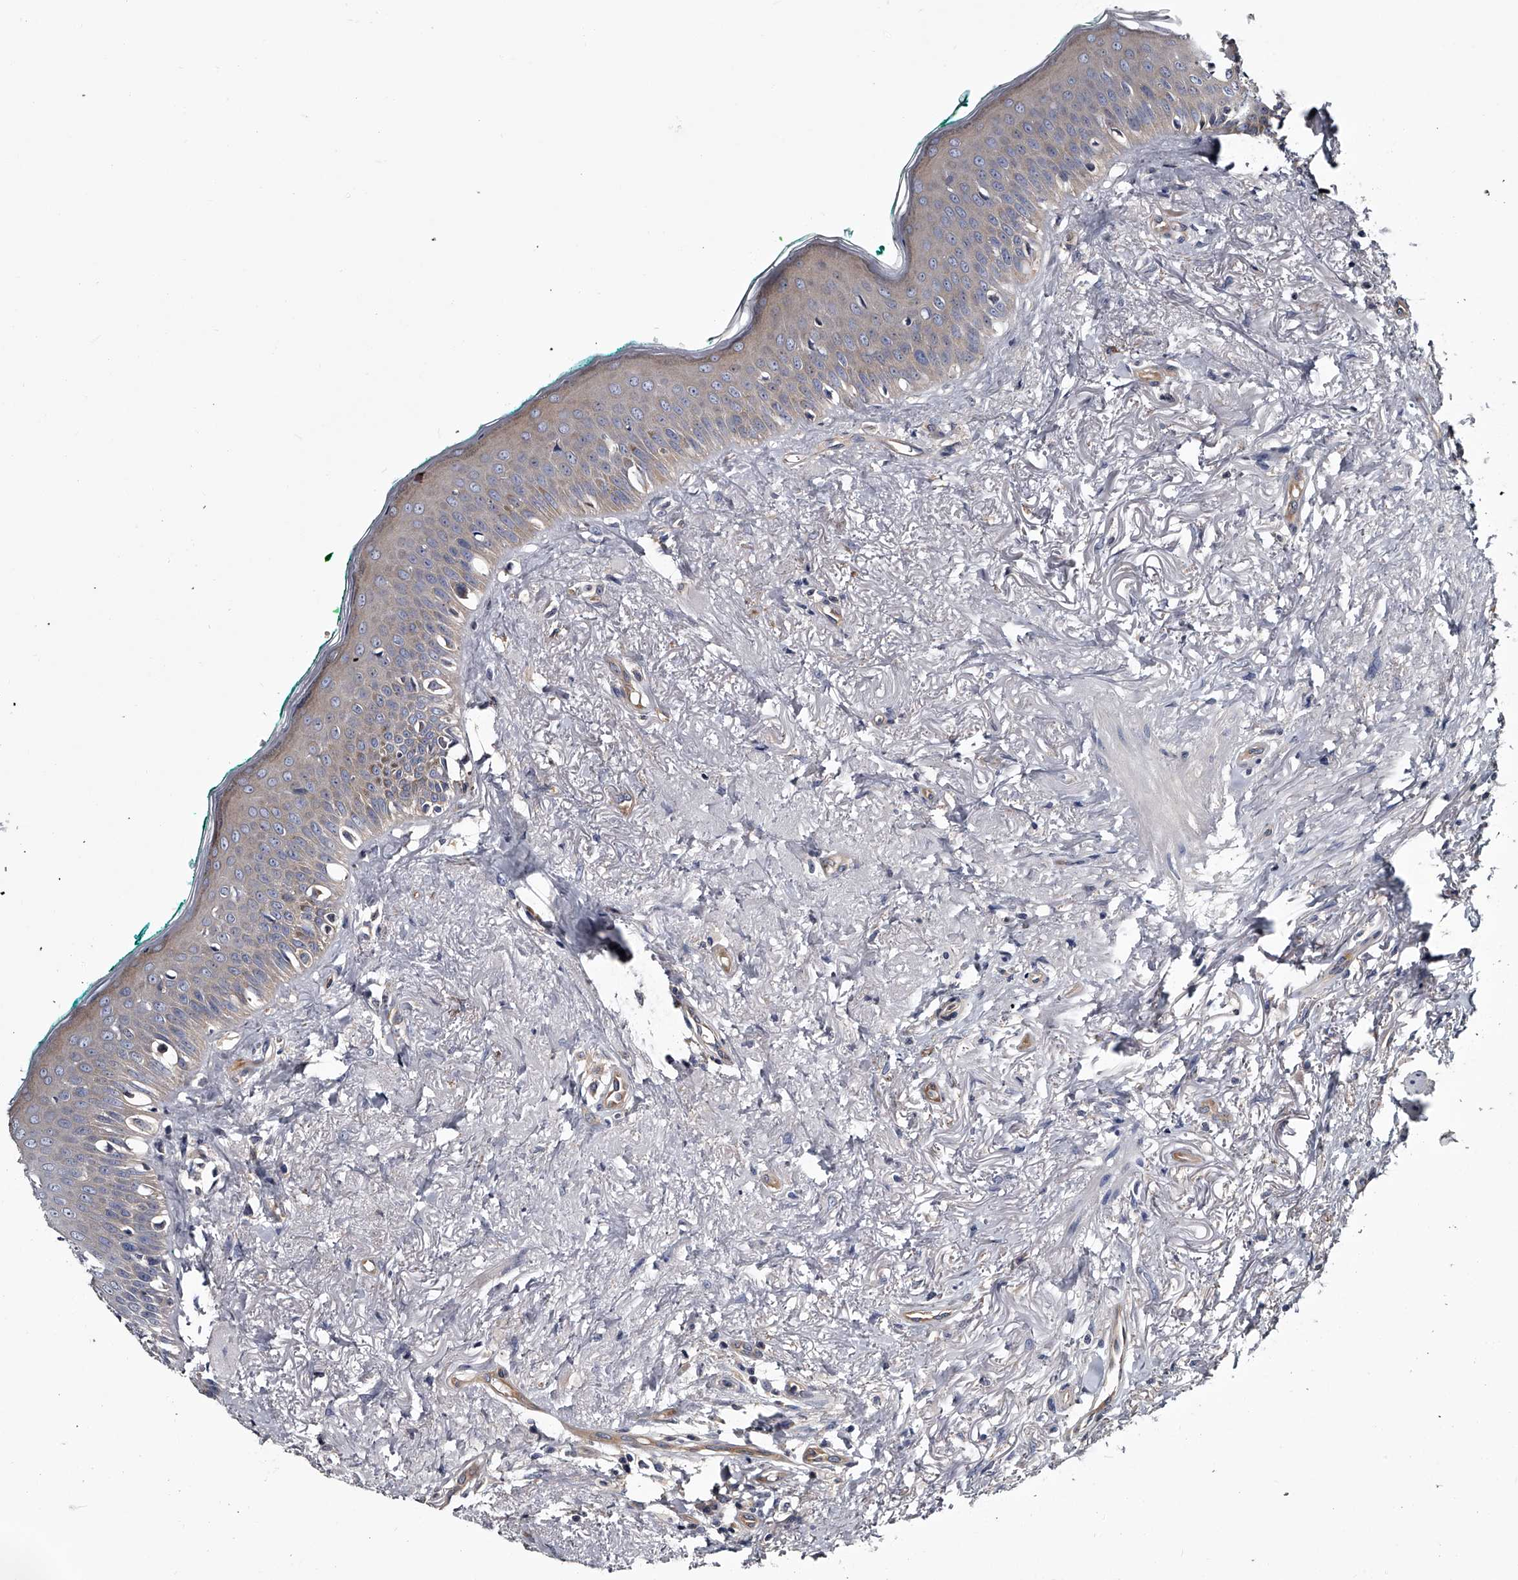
{"staining": {"intensity": "moderate", "quantity": "<25%", "location": "cytoplasmic/membranous"}, "tissue": "oral mucosa", "cell_type": "Squamous epithelial cells", "image_type": "normal", "snomed": [{"axis": "morphology", "description": "Normal tissue, NOS"}, {"axis": "topography", "description": "Oral tissue"}], "caption": "A histopathology image of oral mucosa stained for a protein demonstrates moderate cytoplasmic/membranous brown staining in squamous epithelial cells. The staining is performed using DAB (3,3'-diaminobenzidine) brown chromogen to label protein expression. The nuclei are counter-stained blue using hematoxylin.", "gene": "GAPVD1", "patient": {"sex": "female", "age": 70}}